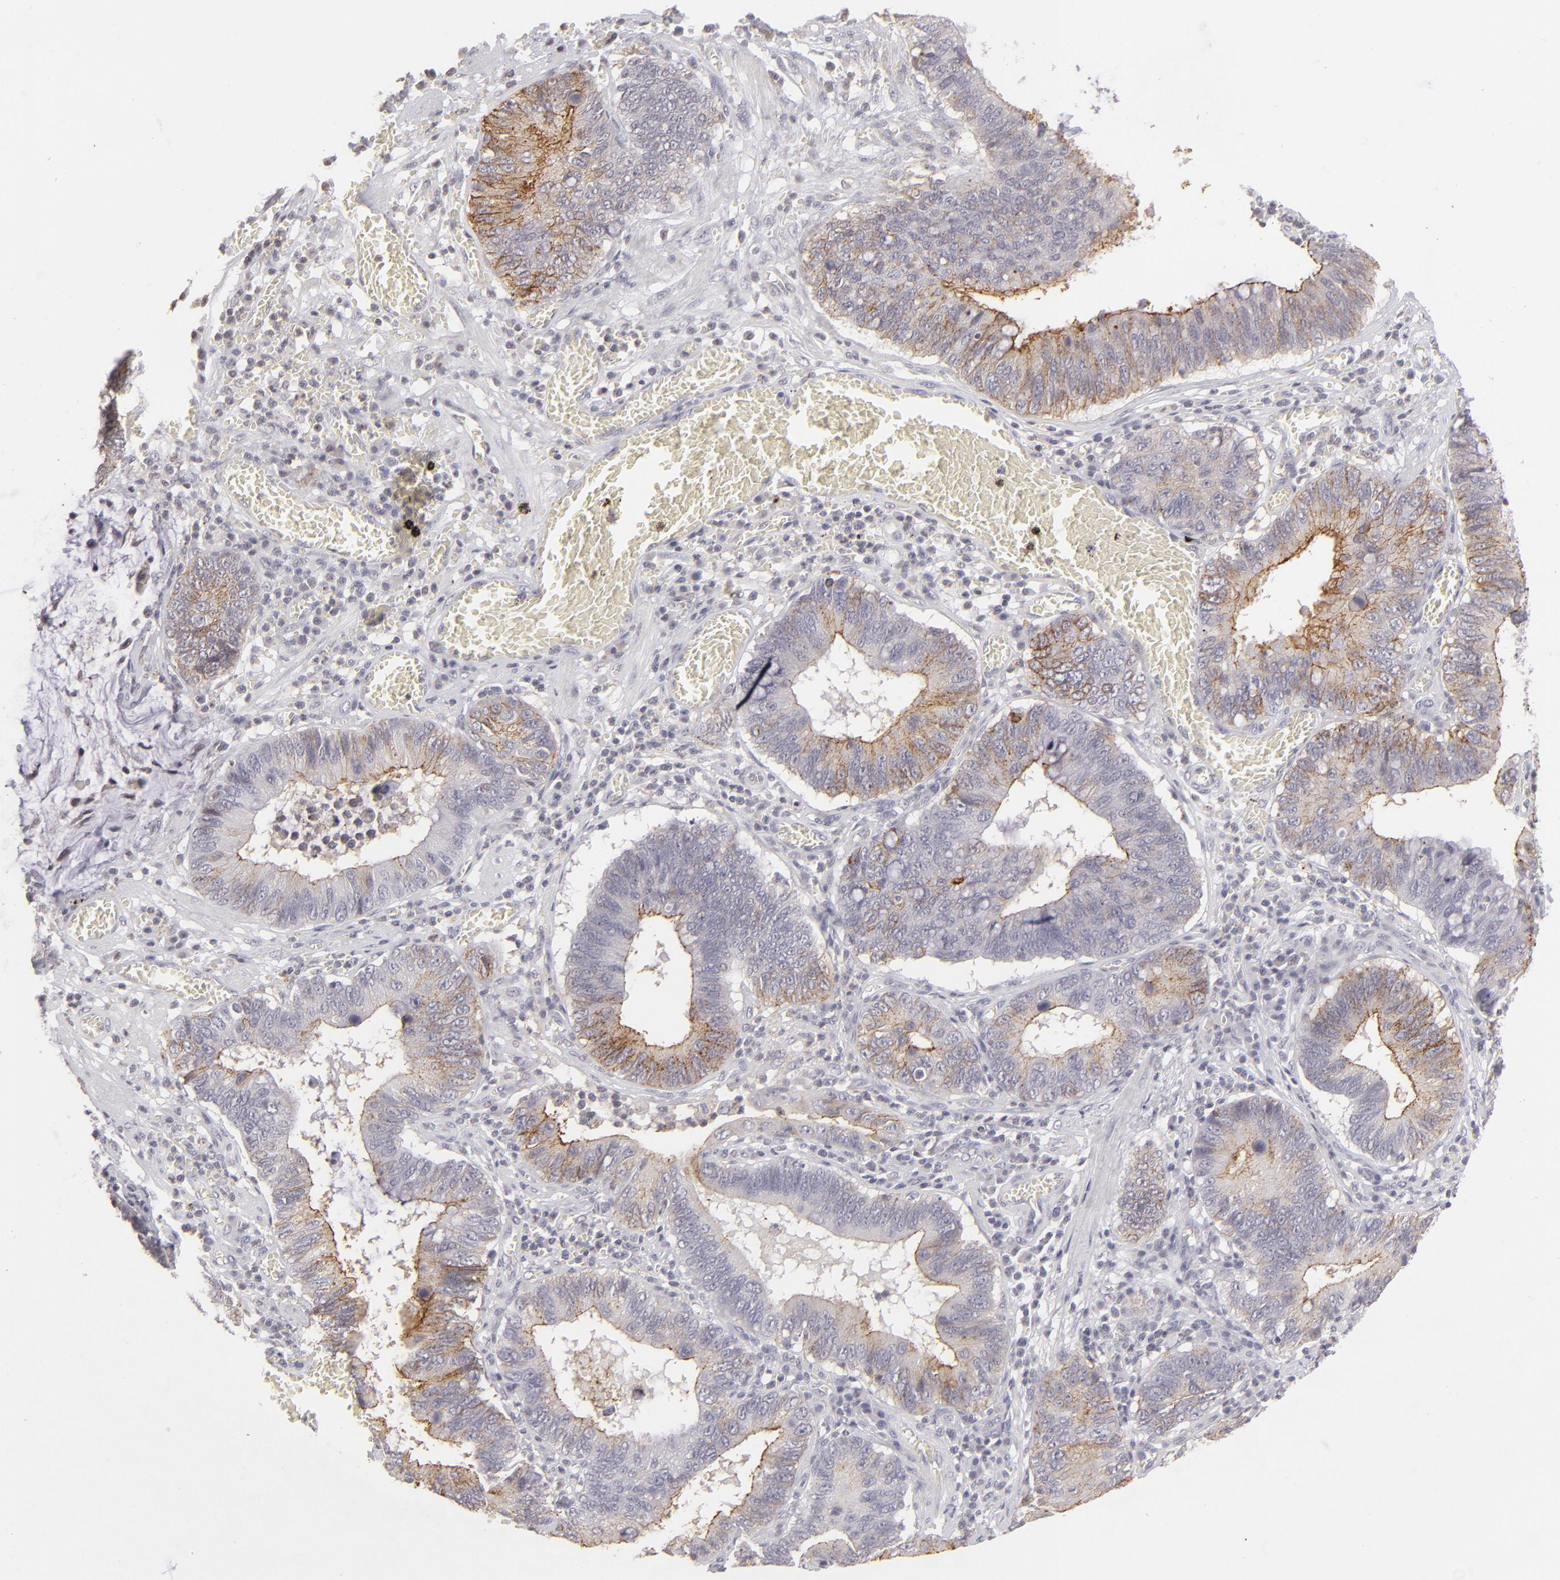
{"staining": {"intensity": "moderate", "quantity": "25%-75%", "location": "cytoplasmic/membranous"}, "tissue": "stomach cancer", "cell_type": "Tumor cells", "image_type": "cancer", "snomed": [{"axis": "morphology", "description": "Adenocarcinoma, NOS"}, {"axis": "topography", "description": "Stomach"}, {"axis": "topography", "description": "Gastric cardia"}], "caption": "High-magnification brightfield microscopy of stomach cancer stained with DAB (brown) and counterstained with hematoxylin (blue). tumor cells exhibit moderate cytoplasmic/membranous staining is appreciated in approximately25%-75% of cells.", "gene": "CLDN2", "patient": {"sex": "male", "age": 59}}